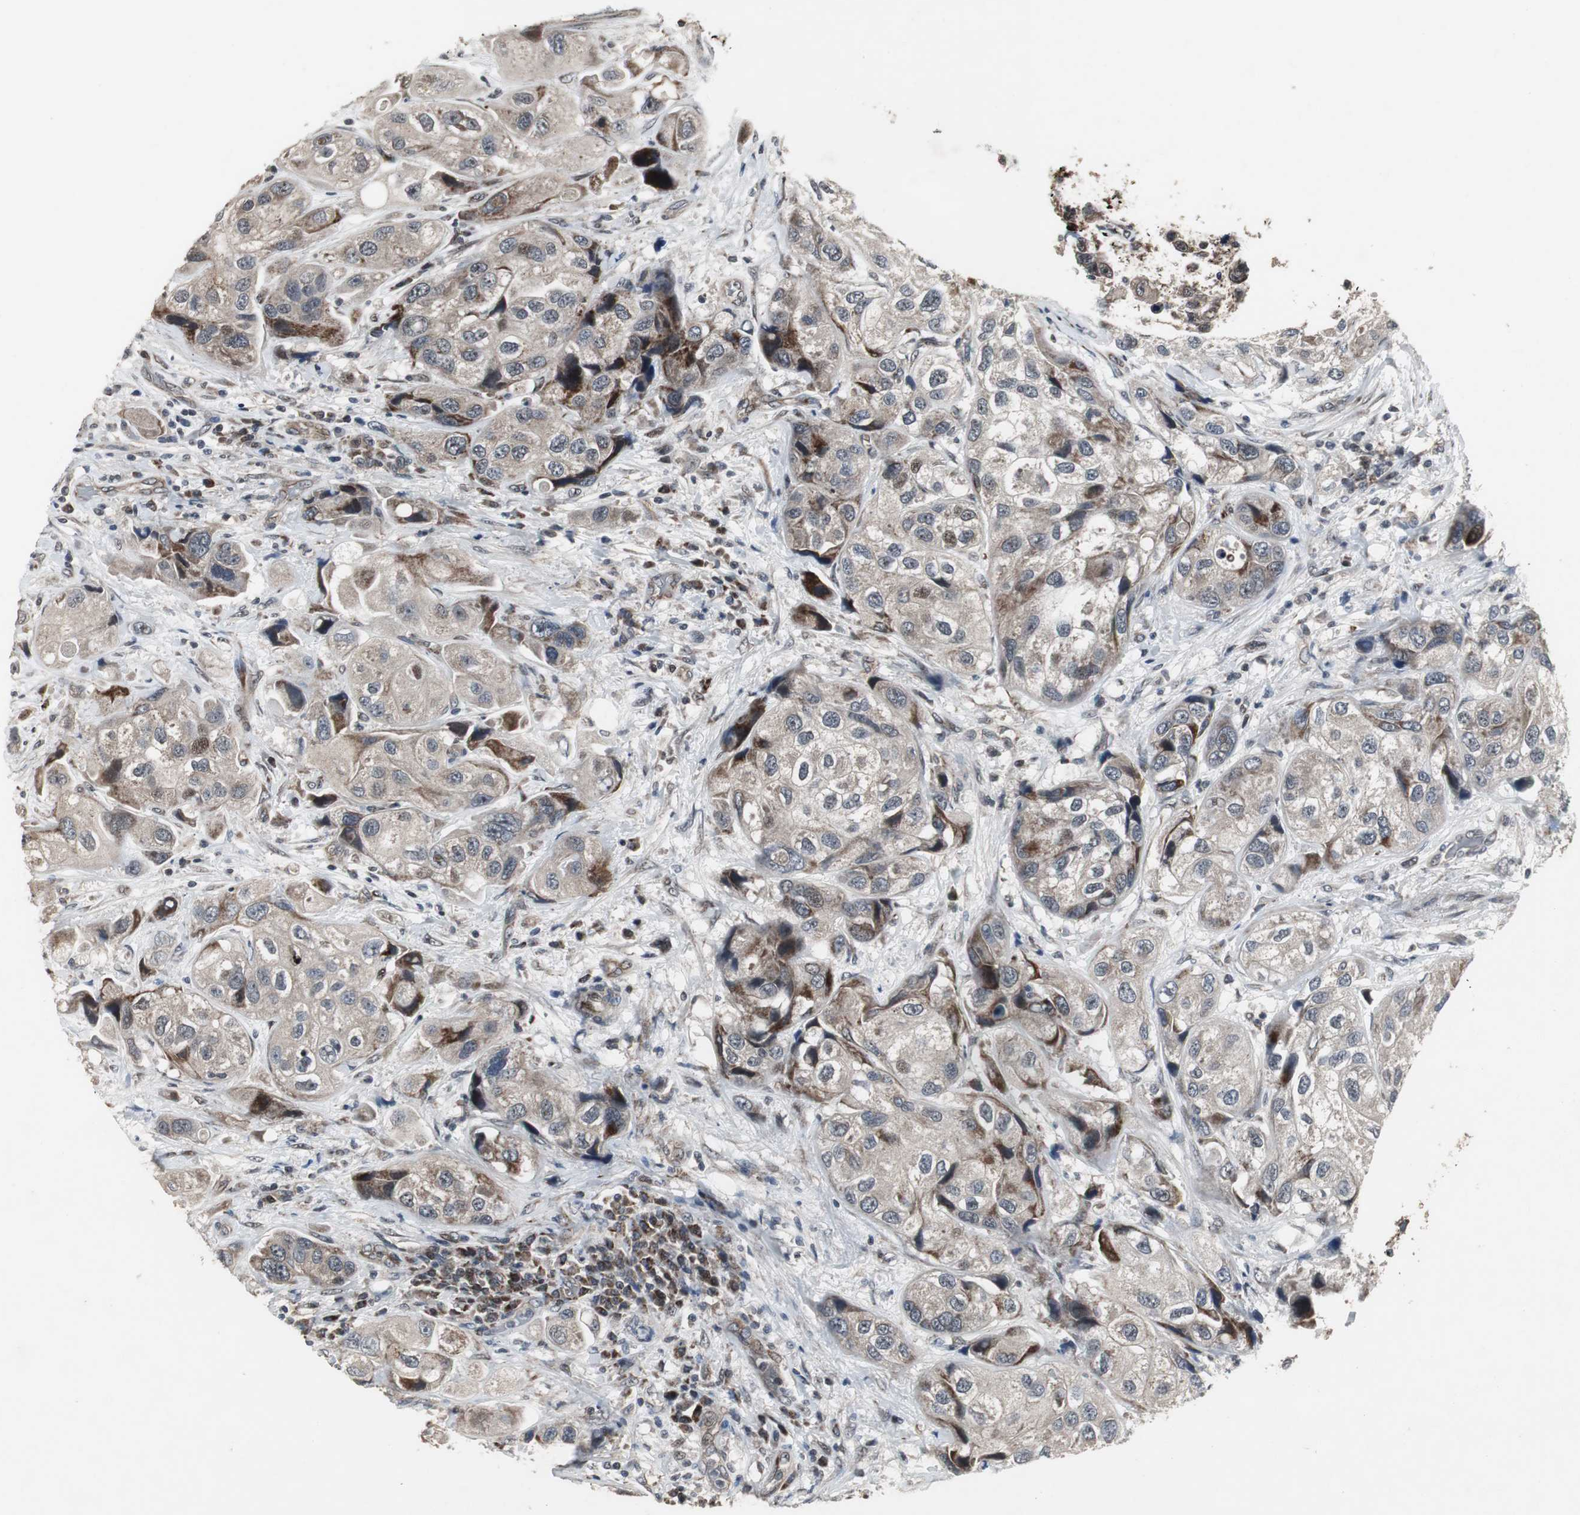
{"staining": {"intensity": "moderate", "quantity": "<25%", "location": "cytoplasmic/membranous"}, "tissue": "urothelial cancer", "cell_type": "Tumor cells", "image_type": "cancer", "snomed": [{"axis": "morphology", "description": "Urothelial carcinoma, High grade"}, {"axis": "topography", "description": "Urinary bladder"}], "caption": "High-grade urothelial carcinoma was stained to show a protein in brown. There is low levels of moderate cytoplasmic/membranous expression in approximately <25% of tumor cells.", "gene": "MRPL40", "patient": {"sex": "female", "age": 64}}